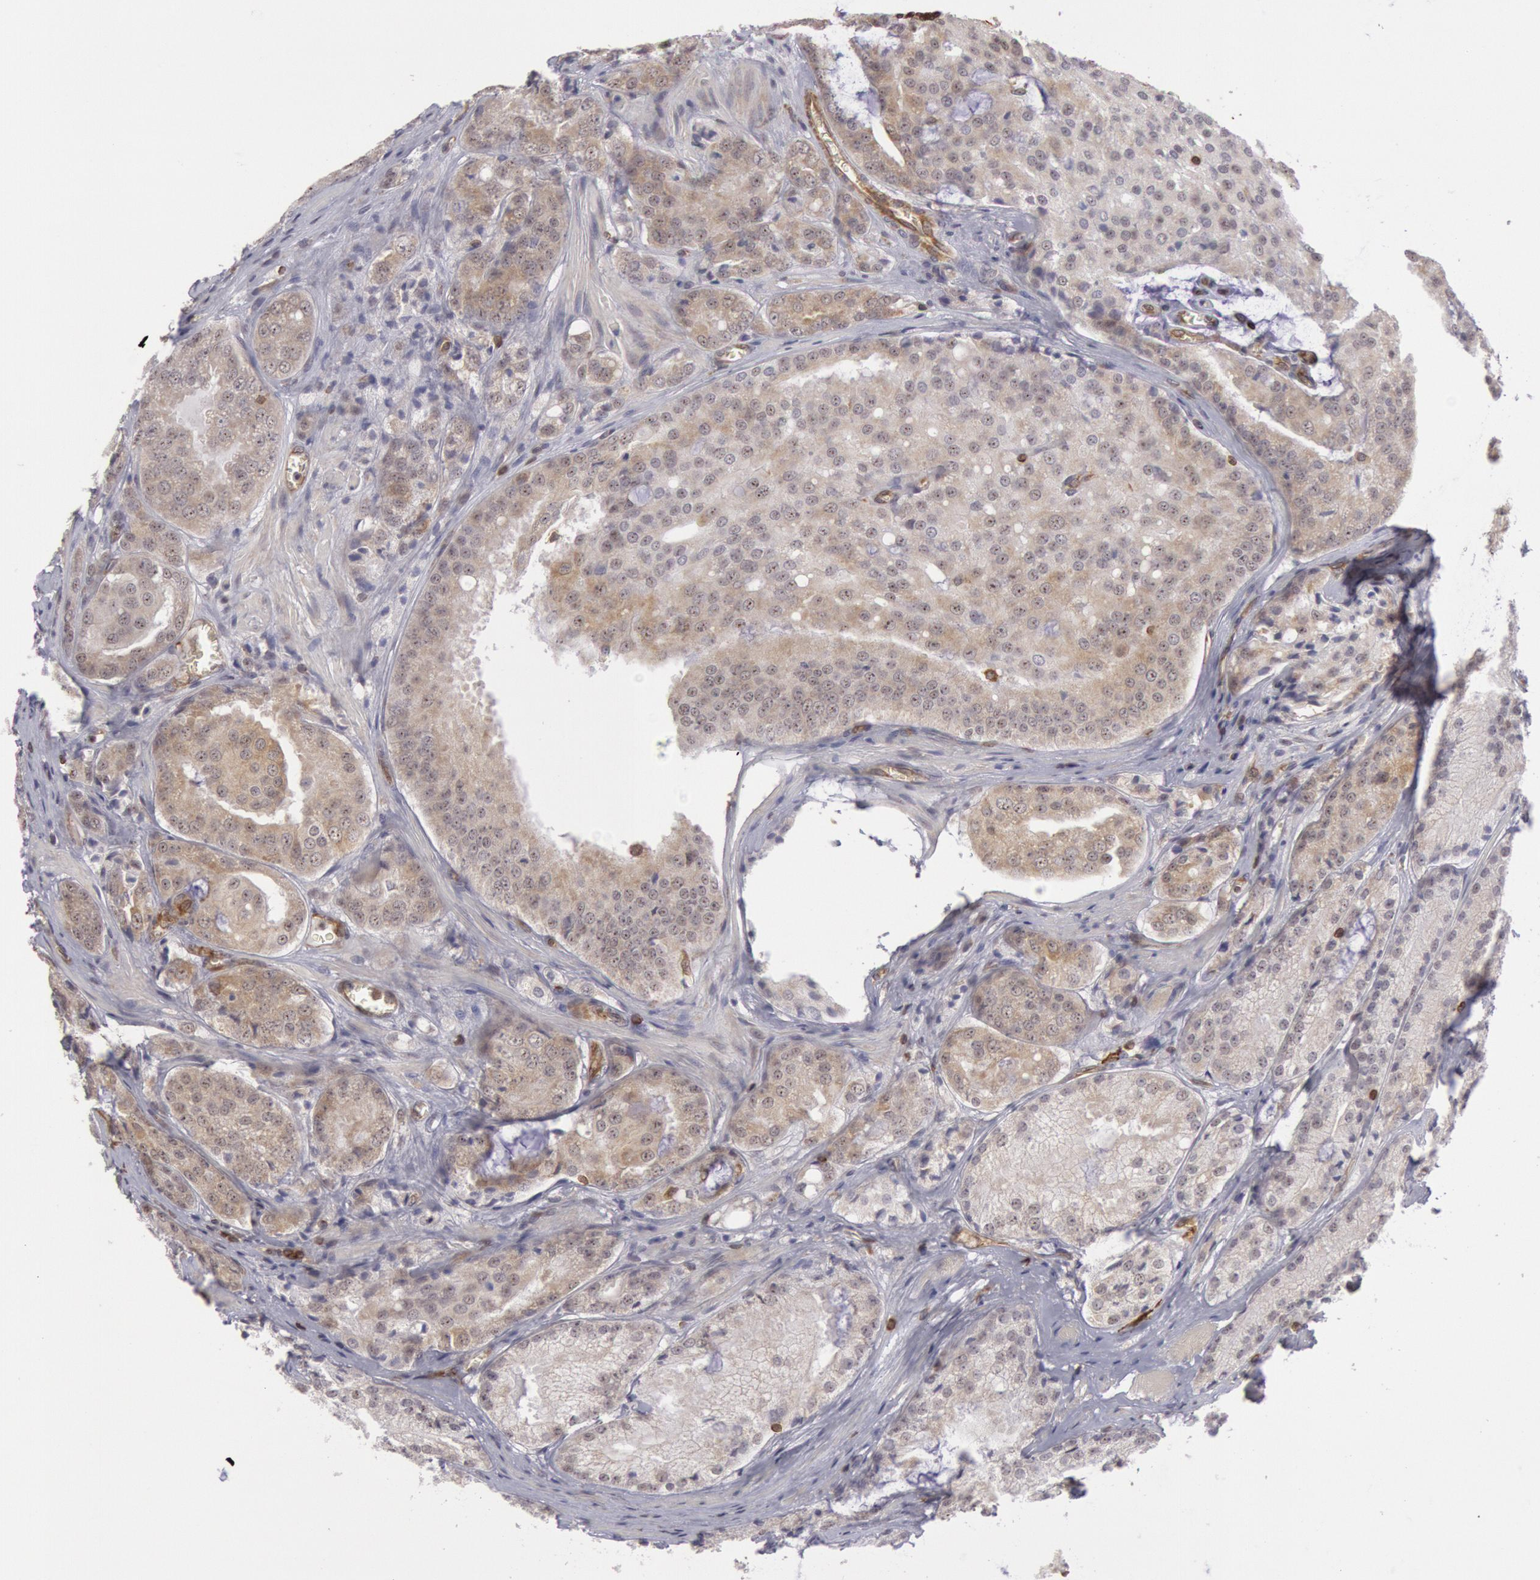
{"staining": {"intensity": "weak", "quantity": "25%-75%", "location": "cytoplasmic/membranous"}, "tissue": "prostate cancer", "cell_type": "Tumor cells", "image_type": "cancer", "snomed": [{"axis": "morphology", "description": "Adenocarcinoma, Medium grade"}, {"axis": "topography", "description": "Prostate"}], "caption": "A photomicrograph showing weak cytoplasmic/membranous positivity in about 25%-75% of tumor cells in prostate cancer (medium-grade adenocarcinoma), as visualized by brown immunohistochemical staining.", "gene": "TAP2", "patient": {"sex": "male", "age": 60}}